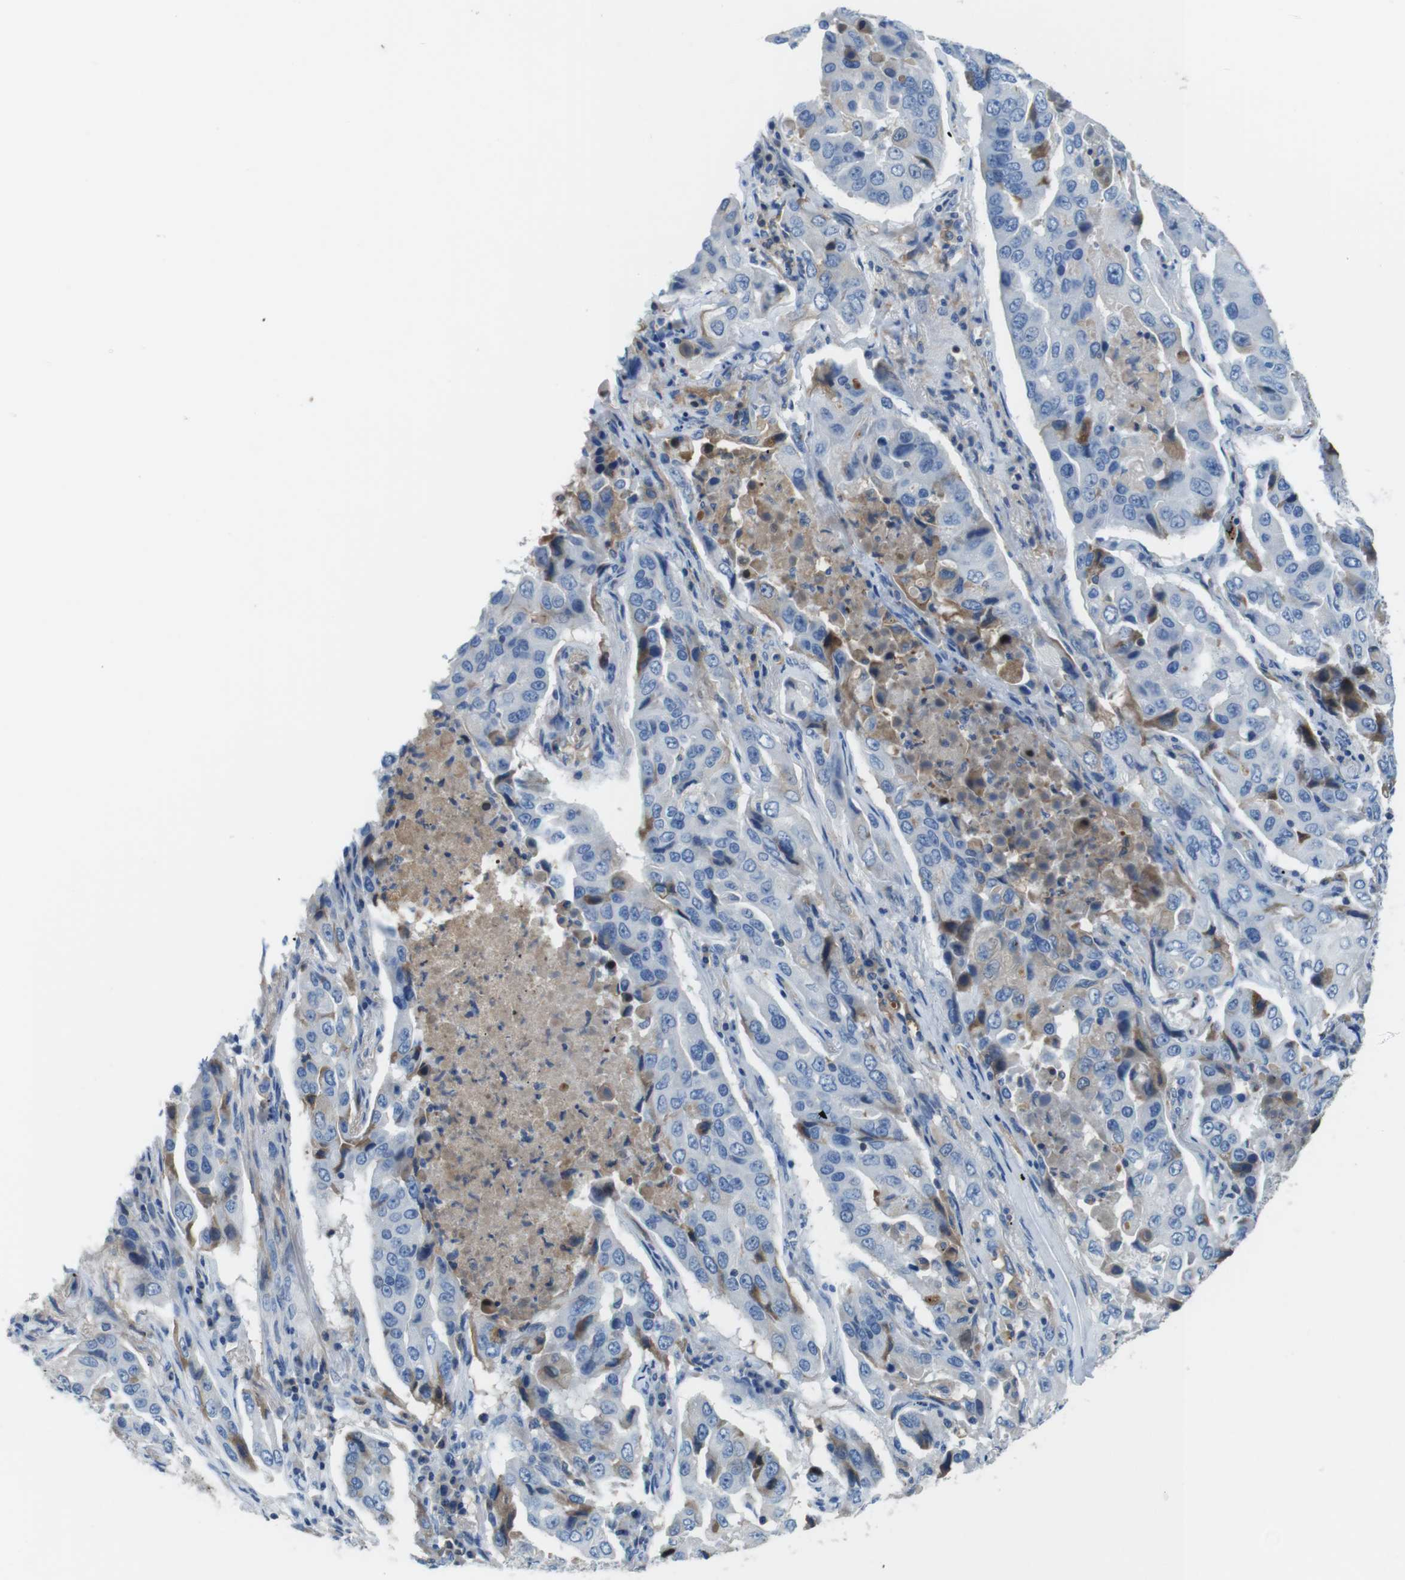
{"staining": {"intensity": "negative", "quantity": "none", "location": "none"}, "tissue": "lung cancer", "cell_type": "Tumor cells", "image_type": "cancer", "snomed": [{"axis": "morphology", "description": "Adenocarcinoma, NOS"}, {"axis": "topography", "description": "Lung"}], "caption": "Protein analysis of lung cancer demonstrates no significant expression in tumor cells. Brightfield microscopy of immunohistochemistry (IHC) stained with DAB (3,3'-diaminobenzidine) (brown) and hematoxylin (blue), captured at high magnification.", "gene": "TMPRSS15", "patient": {"sex": "female", "age": 65}}